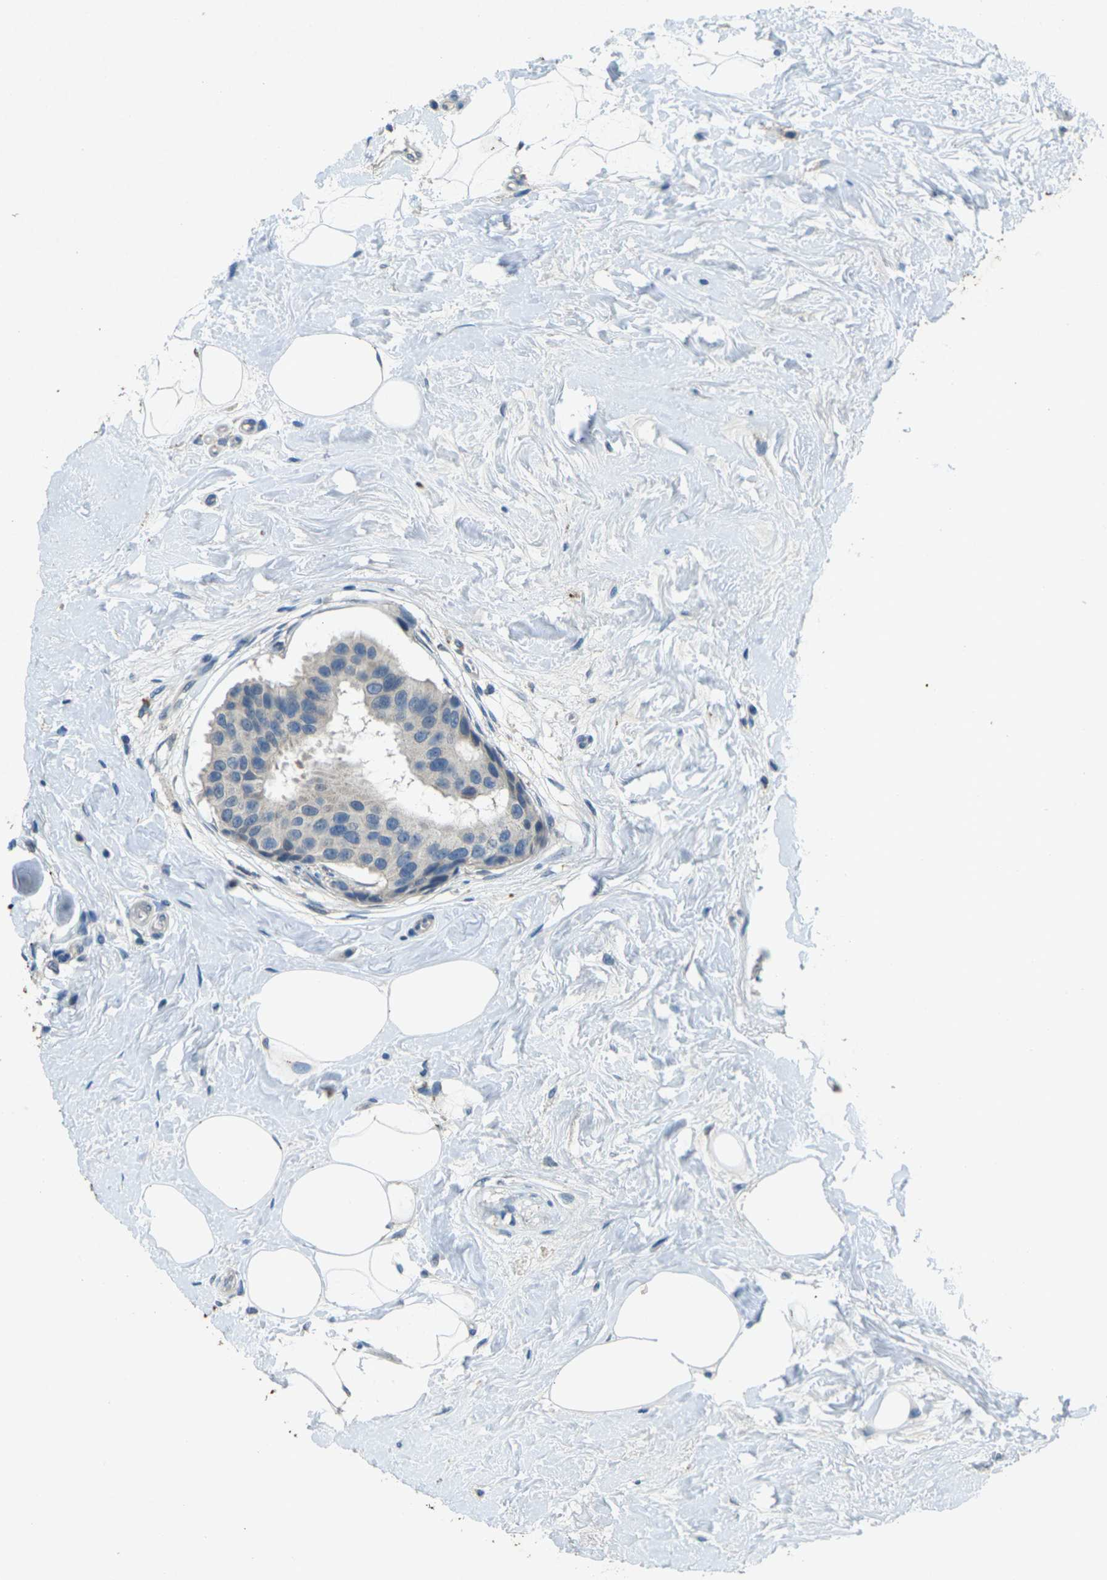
{"staining": {"intensity": "negative", "quantity": "none", "location": "none"}, "tissue": "breast cancer", "cell_type": "Tumor cells", "image_type": "cancer", "snomed": [{"axis": "morphology", "description": "Normal tissue, NOS"}, {"axis": "morphology", "description": "Duct carcinoma"}, {"axis": "topography", "description": "Breast"}], "caption": "This is an immunohistochemistry photomicrograph of human intraductal carcinoma (breast). There is no staining in tumor cells.", "gene": "SIGLEC14", "patient": {"sex": "female", "age": 39}}